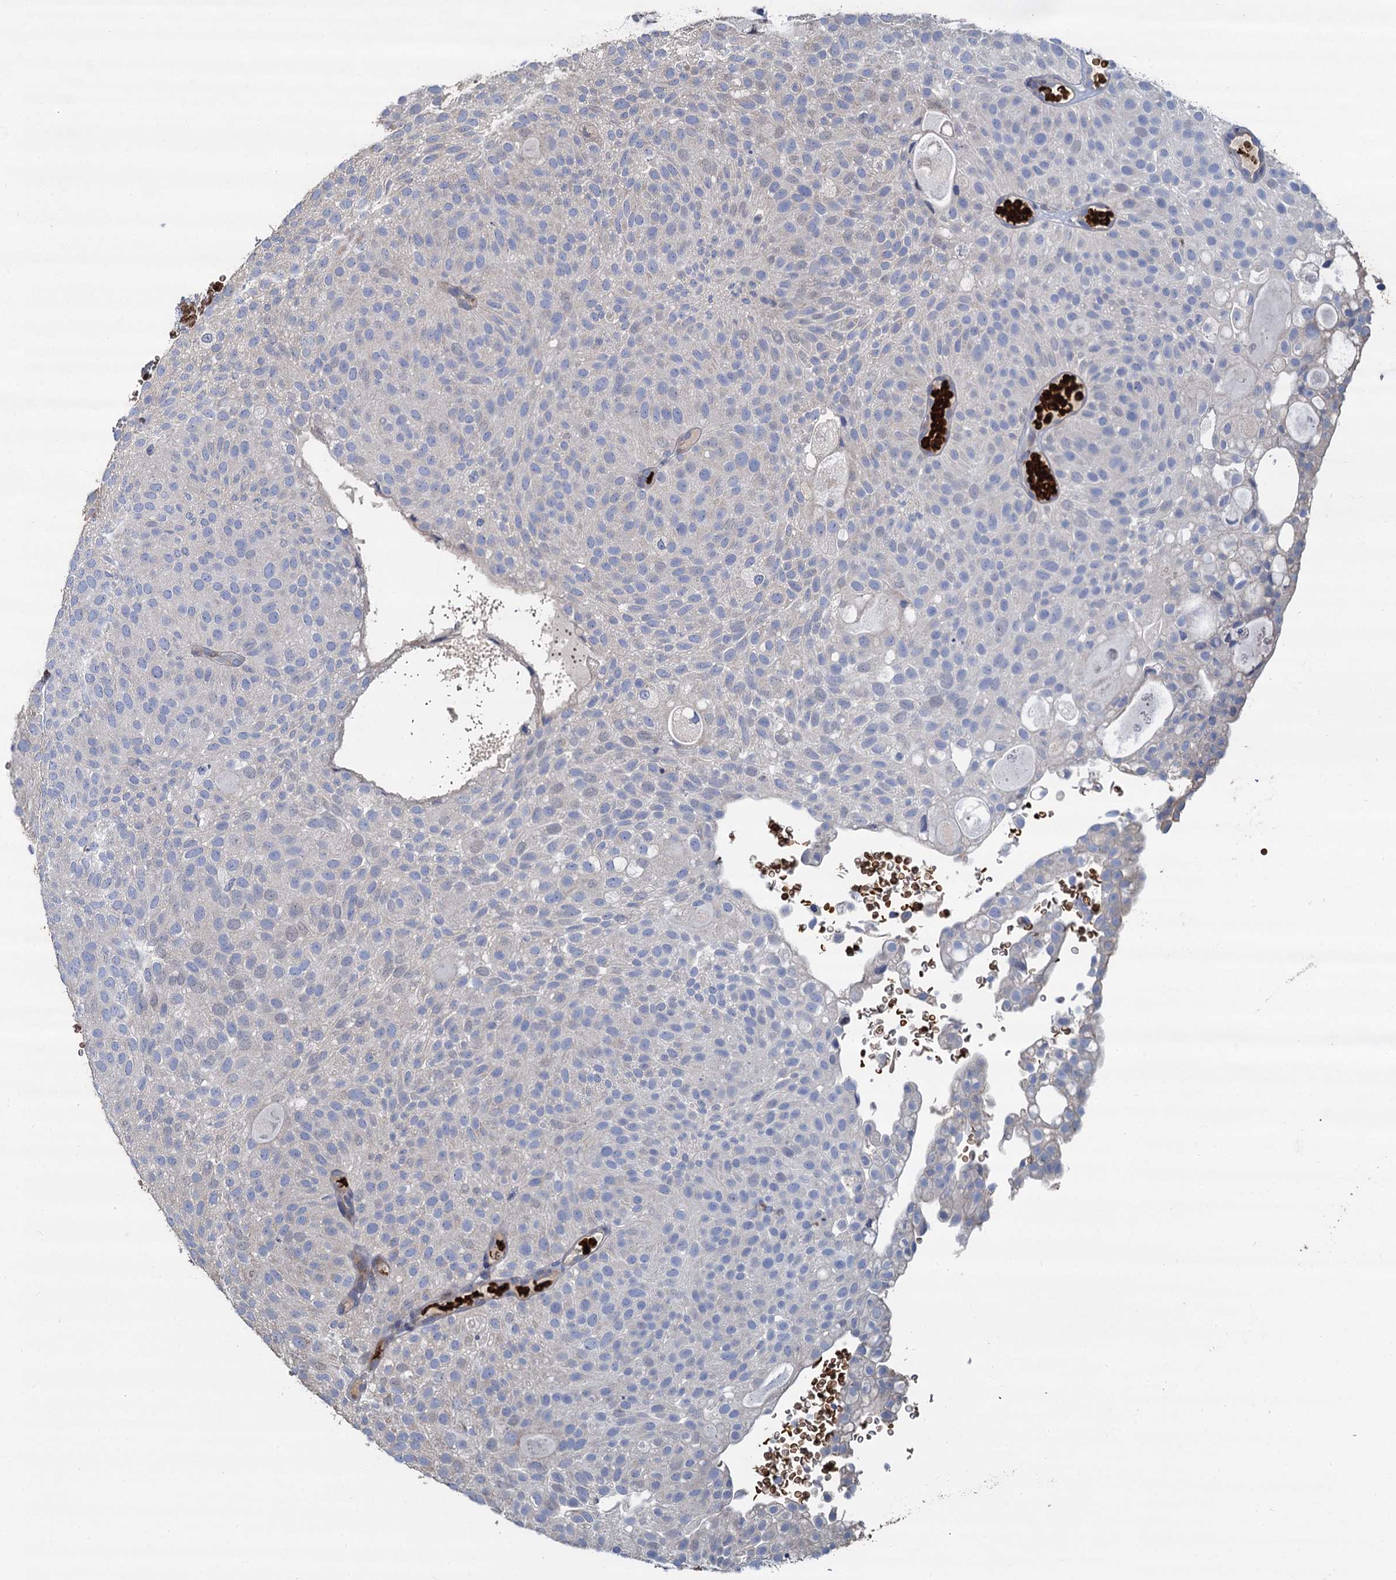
{"staining": {"intensity": "negative", "quantity": "none", "location": "none"}, "tissue": "urothelial cancer", "cell_type": "Tumor cells", "image_type": "cancer", "snomed": [{"axis": "morphology", "description": "Urothelial carcinoma, Low grade"}, {"axis": "topography", "description": "Urinary bladder"}], "caption": "A high-resolution micrograph shows IHC staining of urothelial cancer, which displays no significant staining in tumor cells. (DAB immunohistochemistry (IHC), high magnification).", "gene": "TCTN2", "patient": {"sex": "male", "age": 78}}